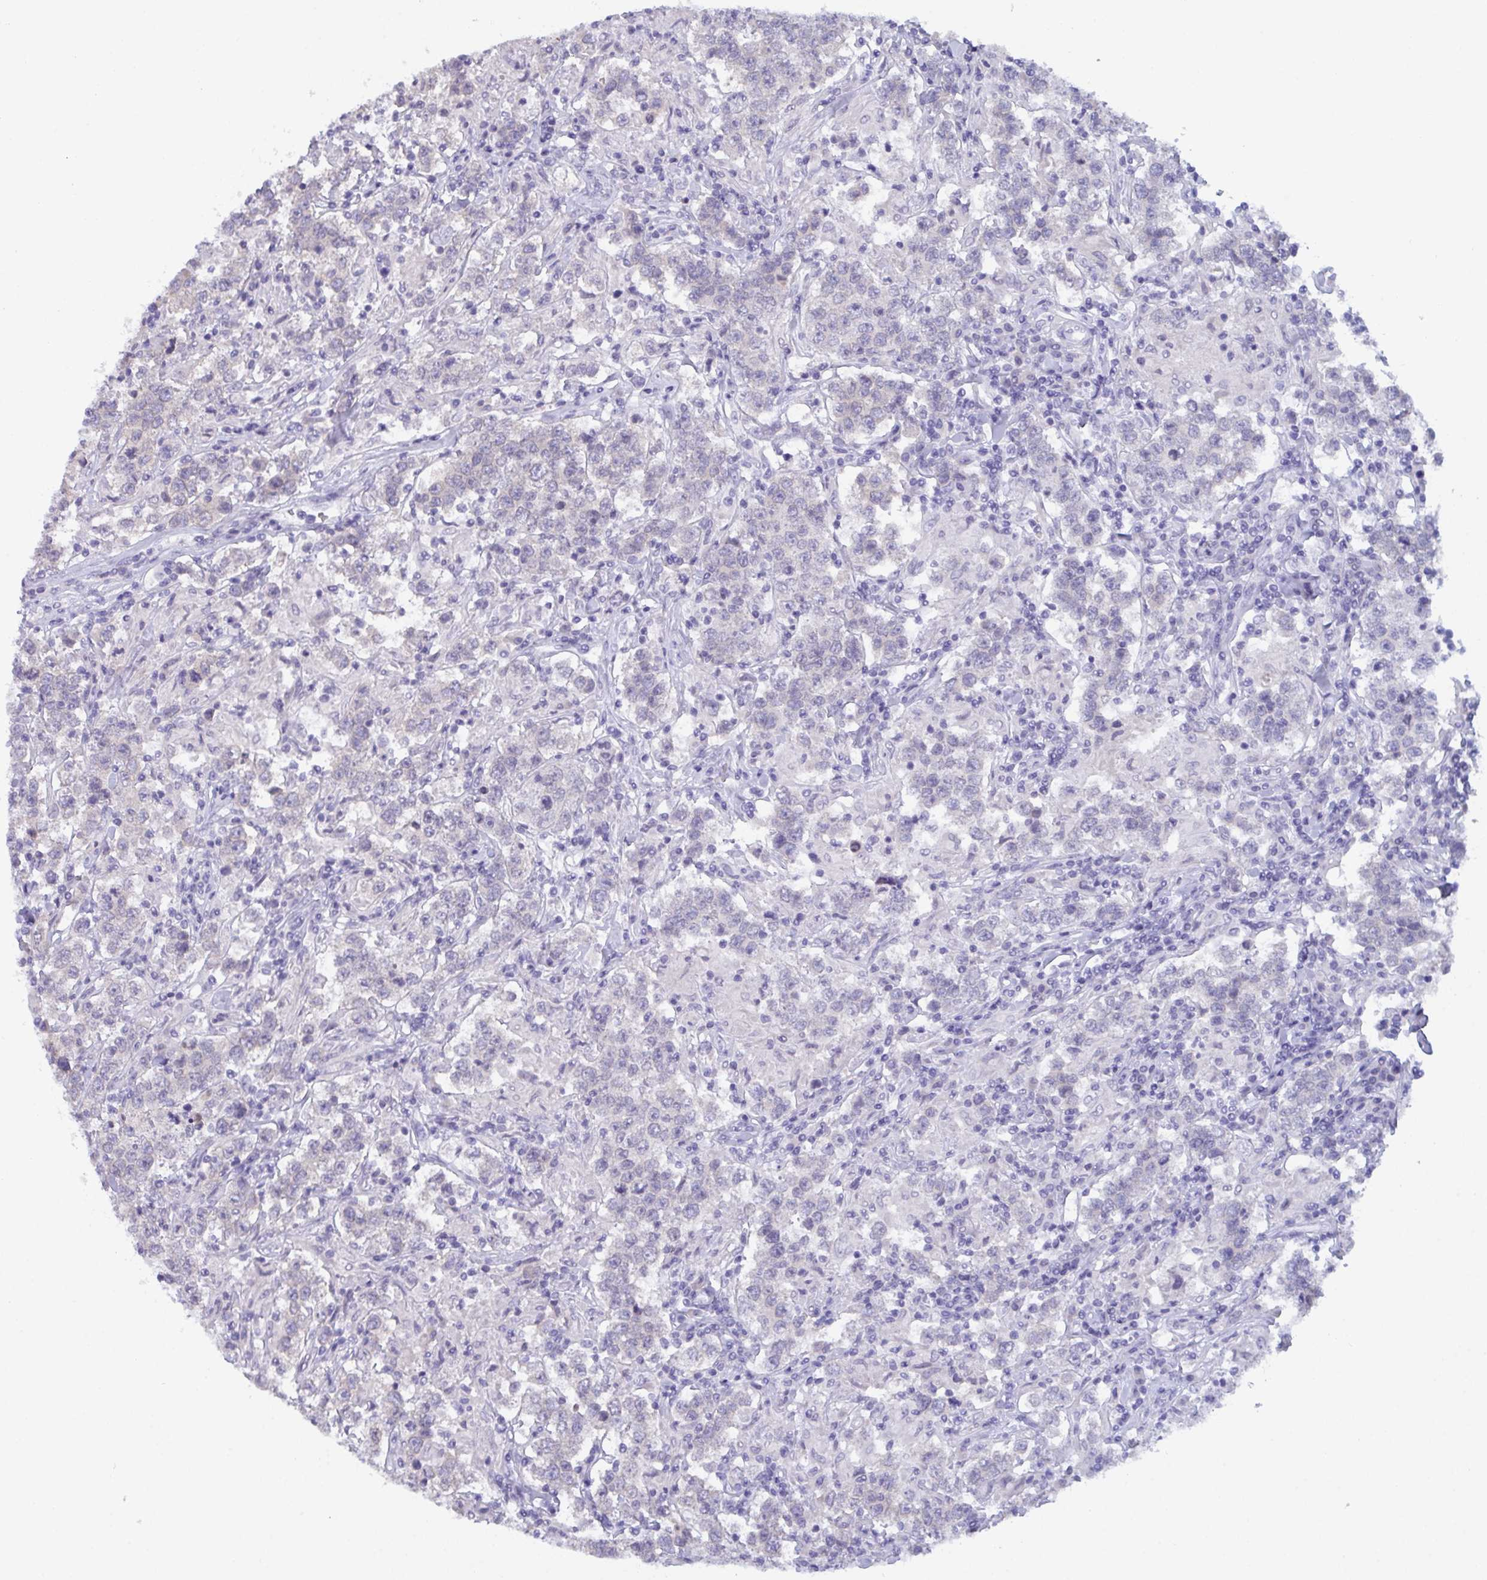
{"staining": {"intensity": "negative", "quantity": "none", "location": "none"}, "tissue": "testis cancer", "cell_type": "Tumor cells", "image_type": "cancer", "snomed": [{"axis": "morphology", "description": "Seminoma, NOS"}, {"axis": "morphology", "description": "Carcinoma, Embryonal, NOS"}, {"axis": "topography", "description": "Testis"}], "caption": "A high-resolution image shows immunohistochemistry (IHC) staining of testis seminoma, which displays no significant expression in tumor cells.", "gene": "SERPINB13", "patient": {"sex": "male", "age": 41}}